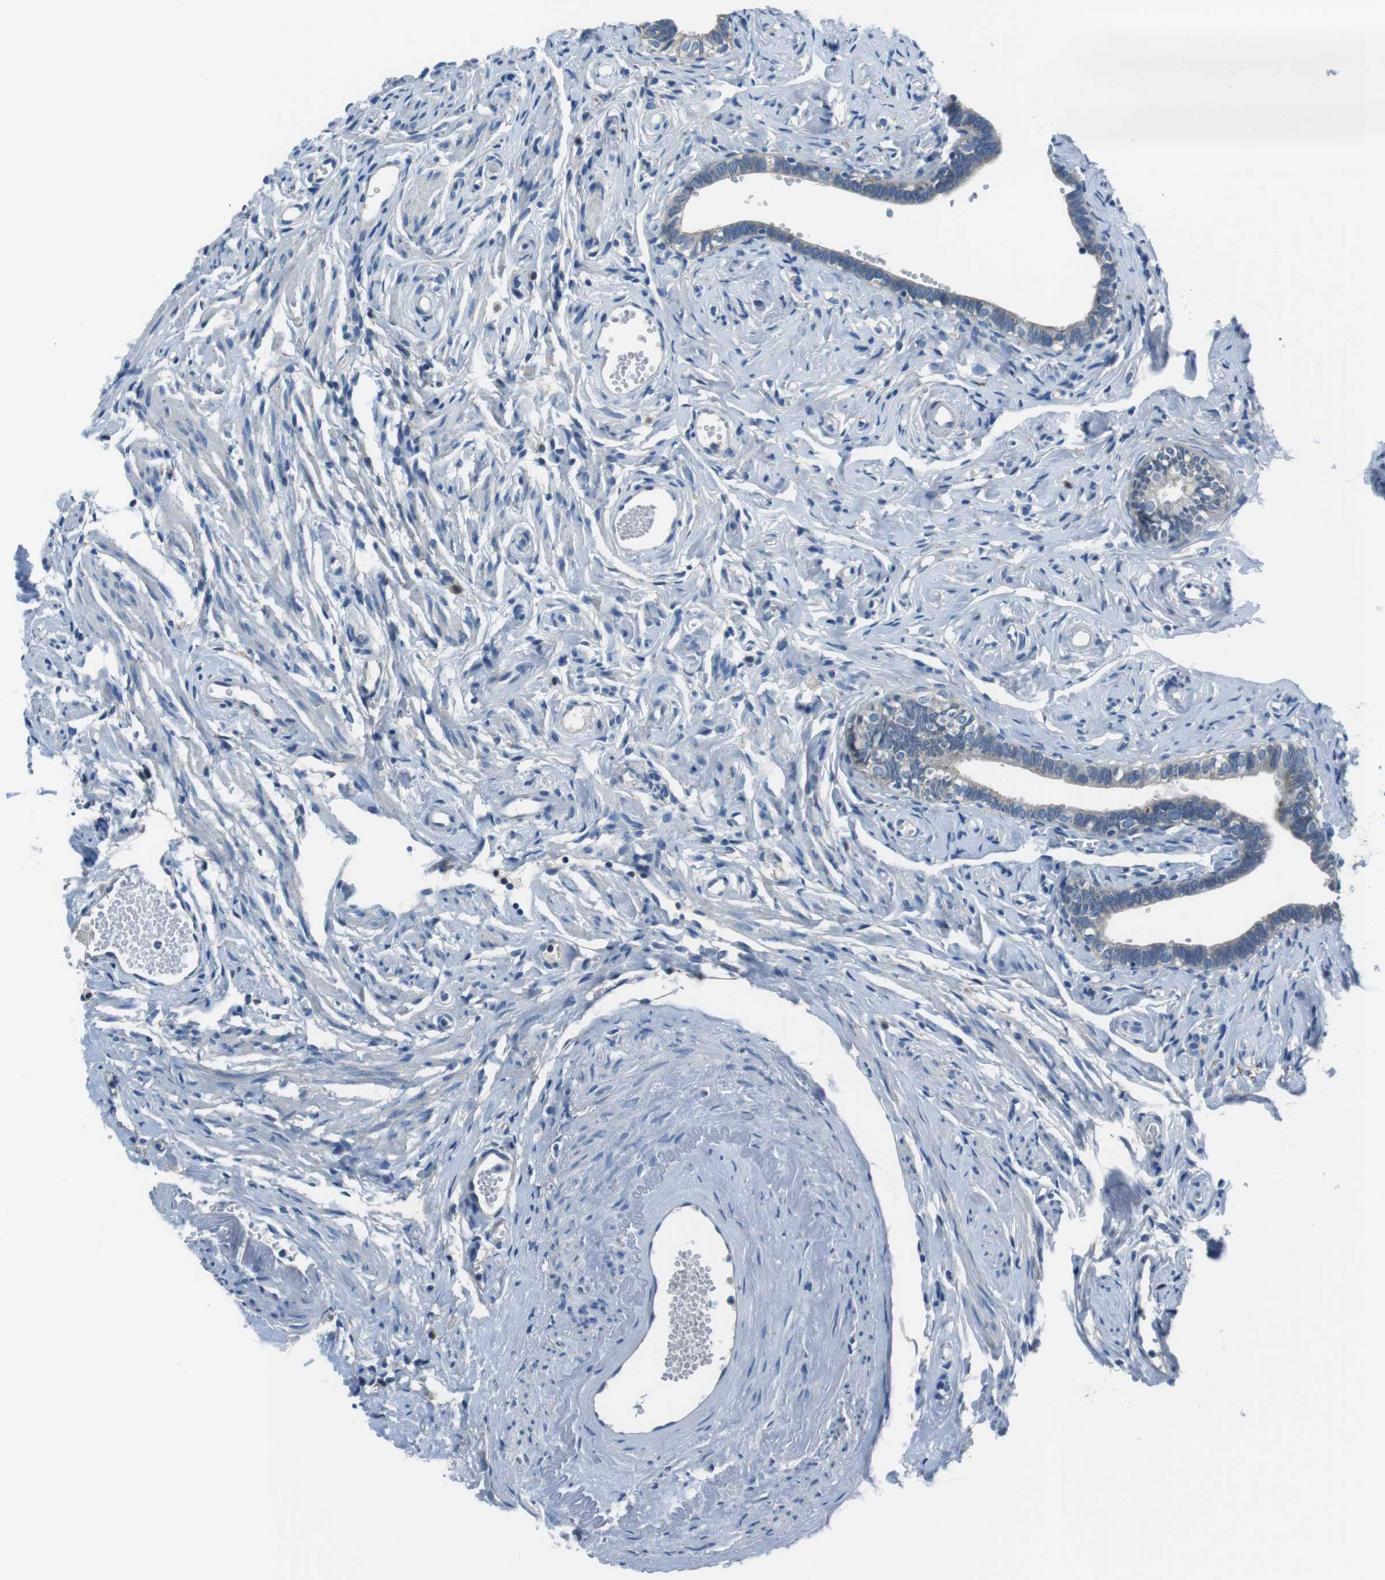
{"staining": {"intensity": "negative", "quantity": "none", "location": "none"}, "tissue": "fallopian tube", "cell_type": "Glandular cells", "image_type": "normal", "snomed": [{"axis": "morphology", "description": "Normal tissue, NOS"}, {"axis": "topography", "description": "Fallopian tube"}], "caption": "DAB (3,3'-diaminobenzidine) immunohistochemical staining of normal fallopian tube exhibits no significant positivity in glandular cells.", "gene": "TULP3", "patient": {"sex": "female", "age": 71}}